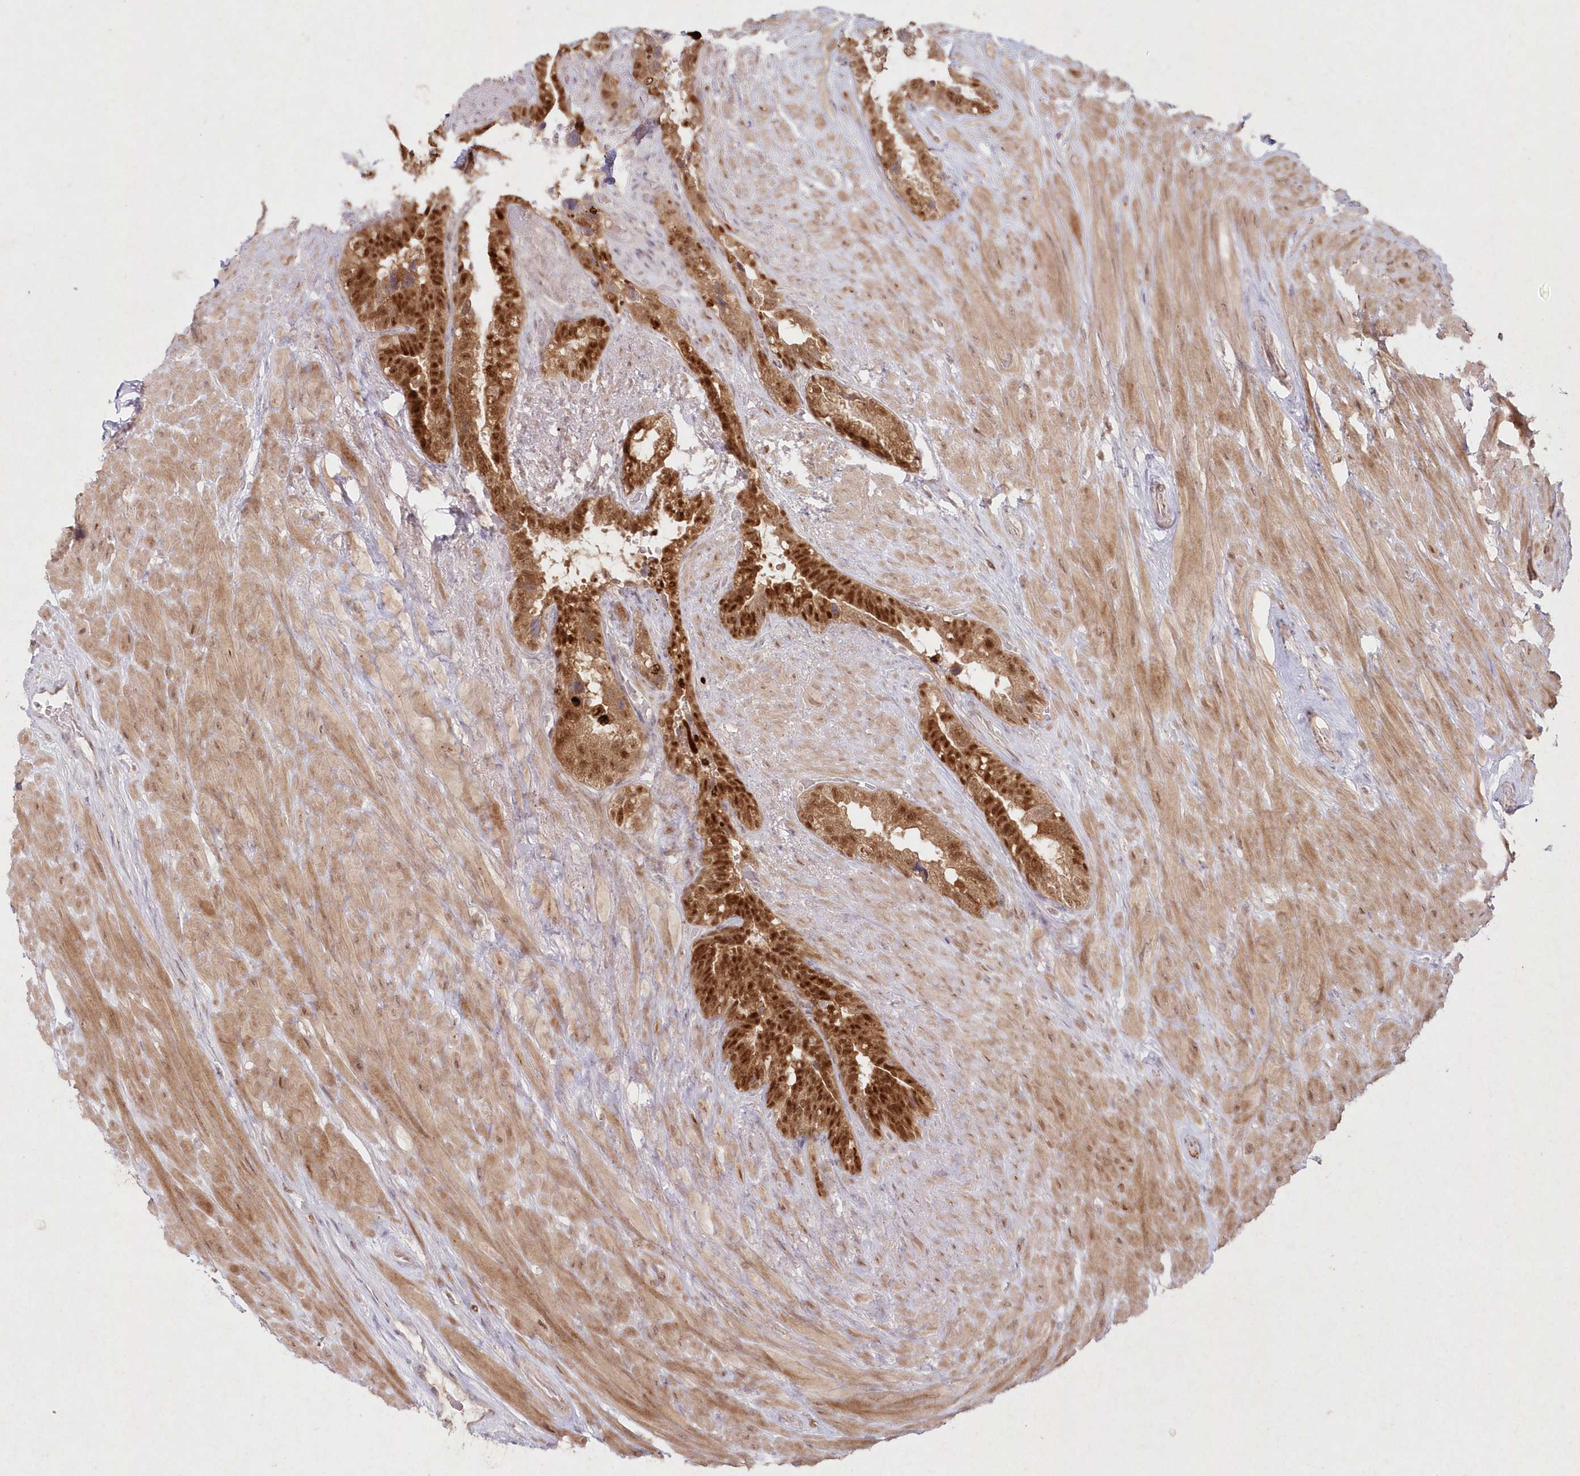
{"staining": {"intensity": "strong", "quantity": ">75%", "location": "cytoplasmic/membranous,nuclear"}, "tissue": "seminal vesicle", "cell_type": "Glandular cells", "image_type": "normal", "snomed": [{"axis": "morphology", "description": "Normal tissue, NOS"}, {"axis": "topography", "description": "Seminal veicle"}], "caption": "High-magnification brightfield microscopy of benign seminal vesicle stained with DAB (brown) and counterstained with hematoxylin (blue). glandular cells exhibit strong cytoplasmic/membranous,nuclear positivity is seen in approximately>75% of cells.", "gene": "ASCC1", "patient": {"sex": "male", "age": 80}}